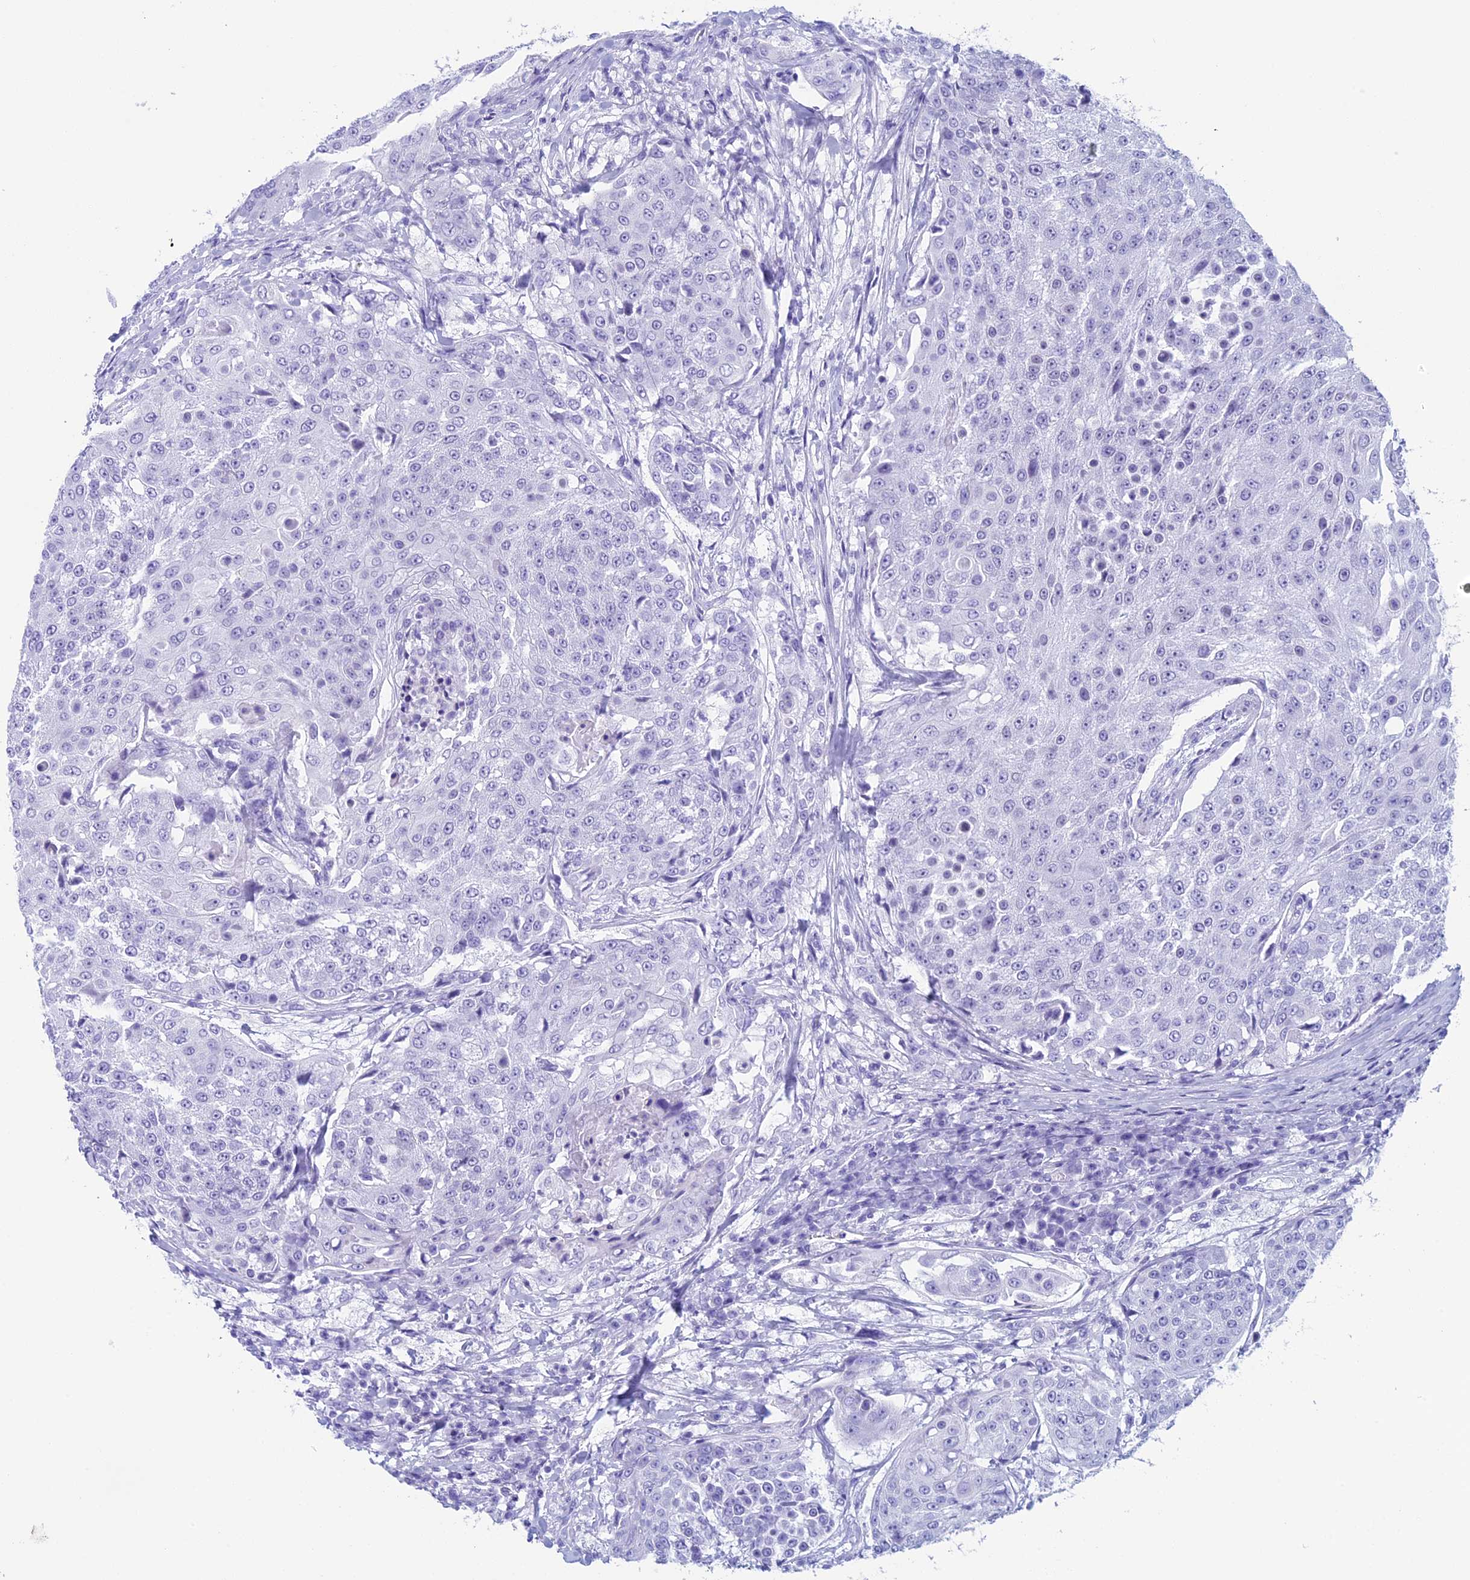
{"staining": {"intensity": "negative", "quantity": "none", "location": "none"}, "tissue": "urothelial cancer", "cell_type": "Tumor cells", "image_type": "cancer", "snomed": [{"axis": "morphology", "description": "Urothelial carcinoma, High grade"}, {"axis": "topography", "description": "Urinary bladder"}], "caption": "A photomicrograph of human urothelial cancer is negative for staining in tumor cells.", "gene": "FAM169A", "patient": {"sex": "female", "age": 63}}